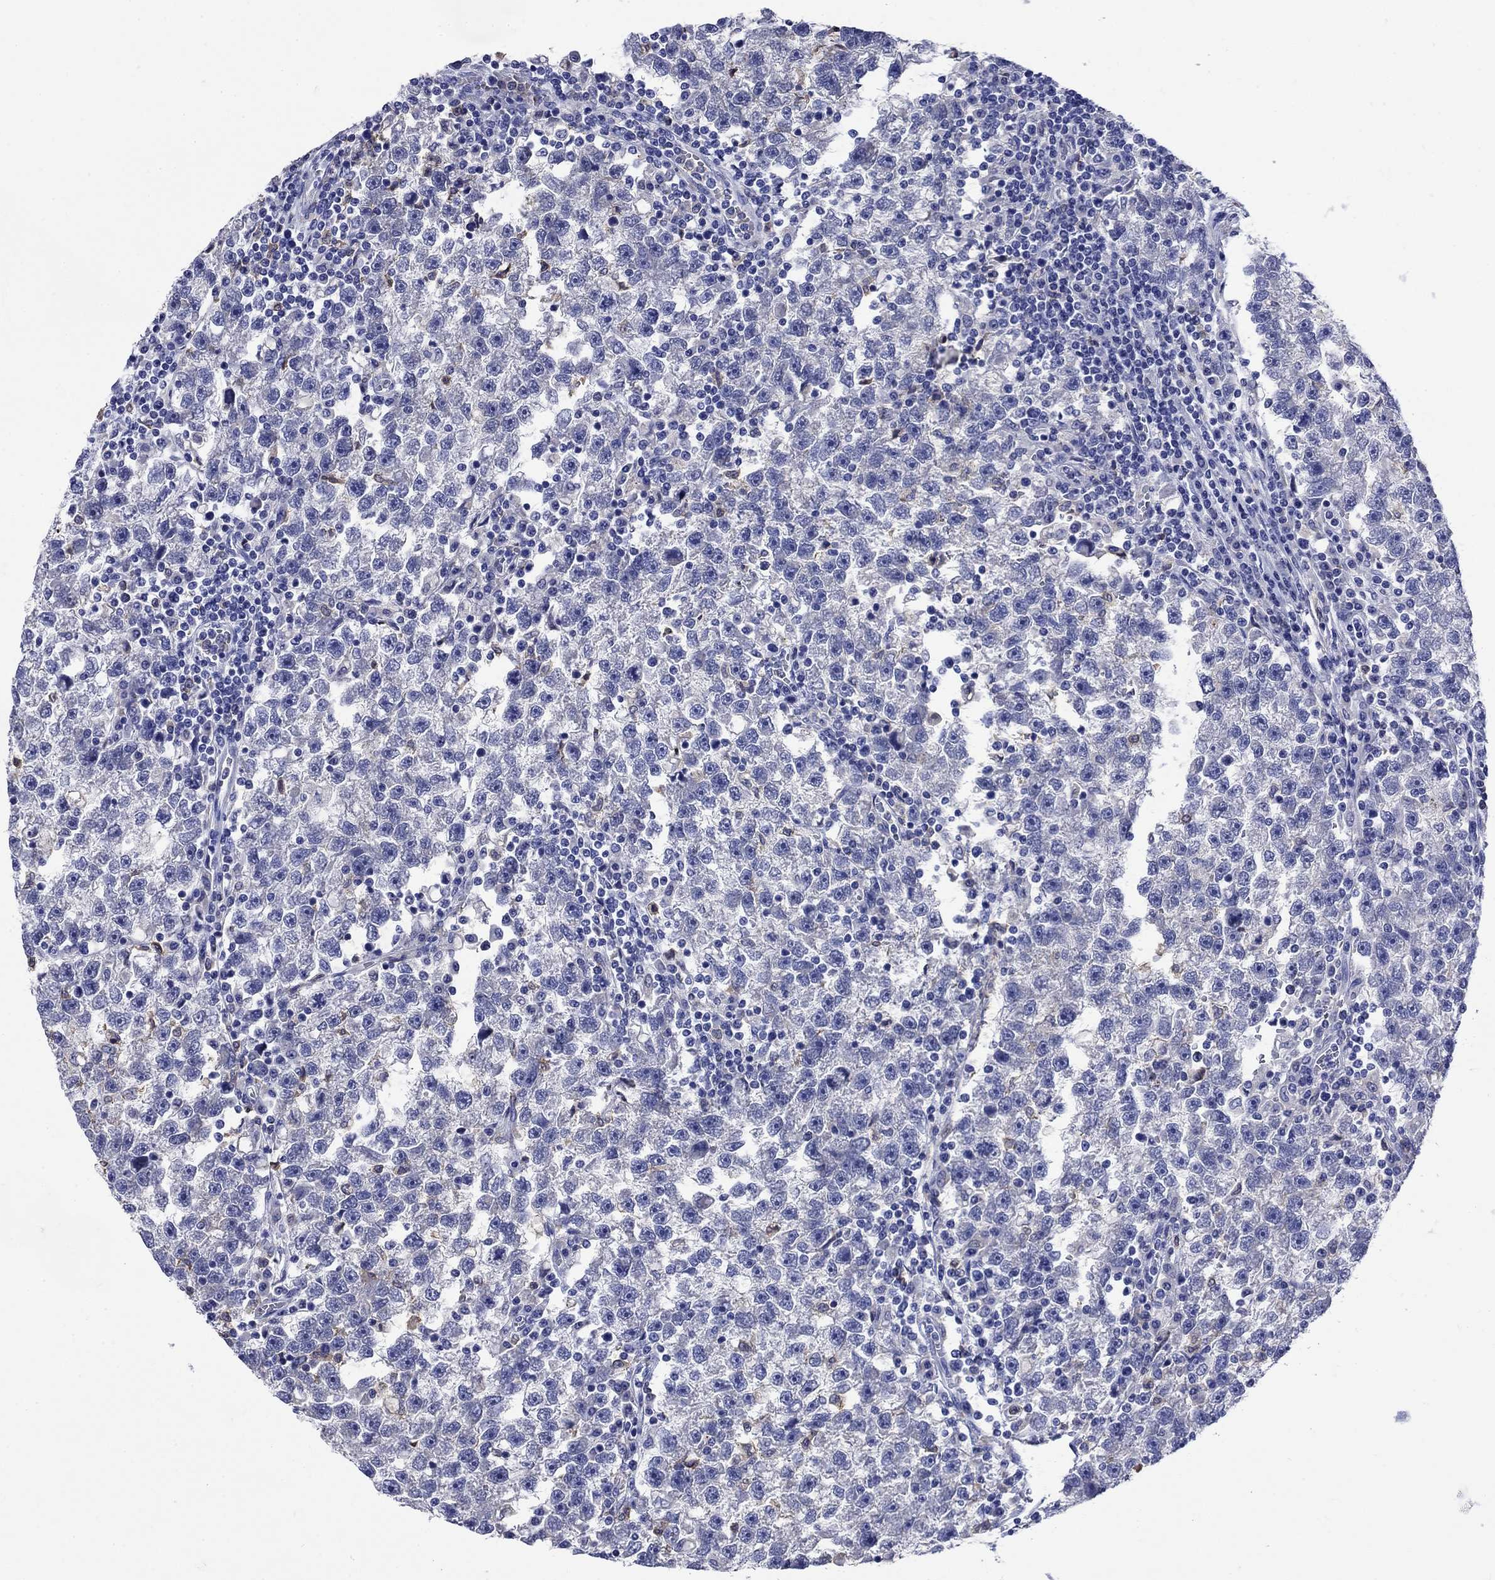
{"staining": {"intensity": "negative", "quantity": "none", "location": "none"}, "tissue": "testis cancer", "cell_type": "Tumor cells", "image_type": "cancer", "snomed": [{"axis": "morphology", "description": "Seminoma, NOS"}, {"axis": "topography", "description": "Testis"}], "caption": "Immunohistochemistry image of human testis seminoma stained for a protein (brown), which exhibits no staining in tumor cells.", "gene": "TFR2", "patient": {"sex": "male", "age": 47}}